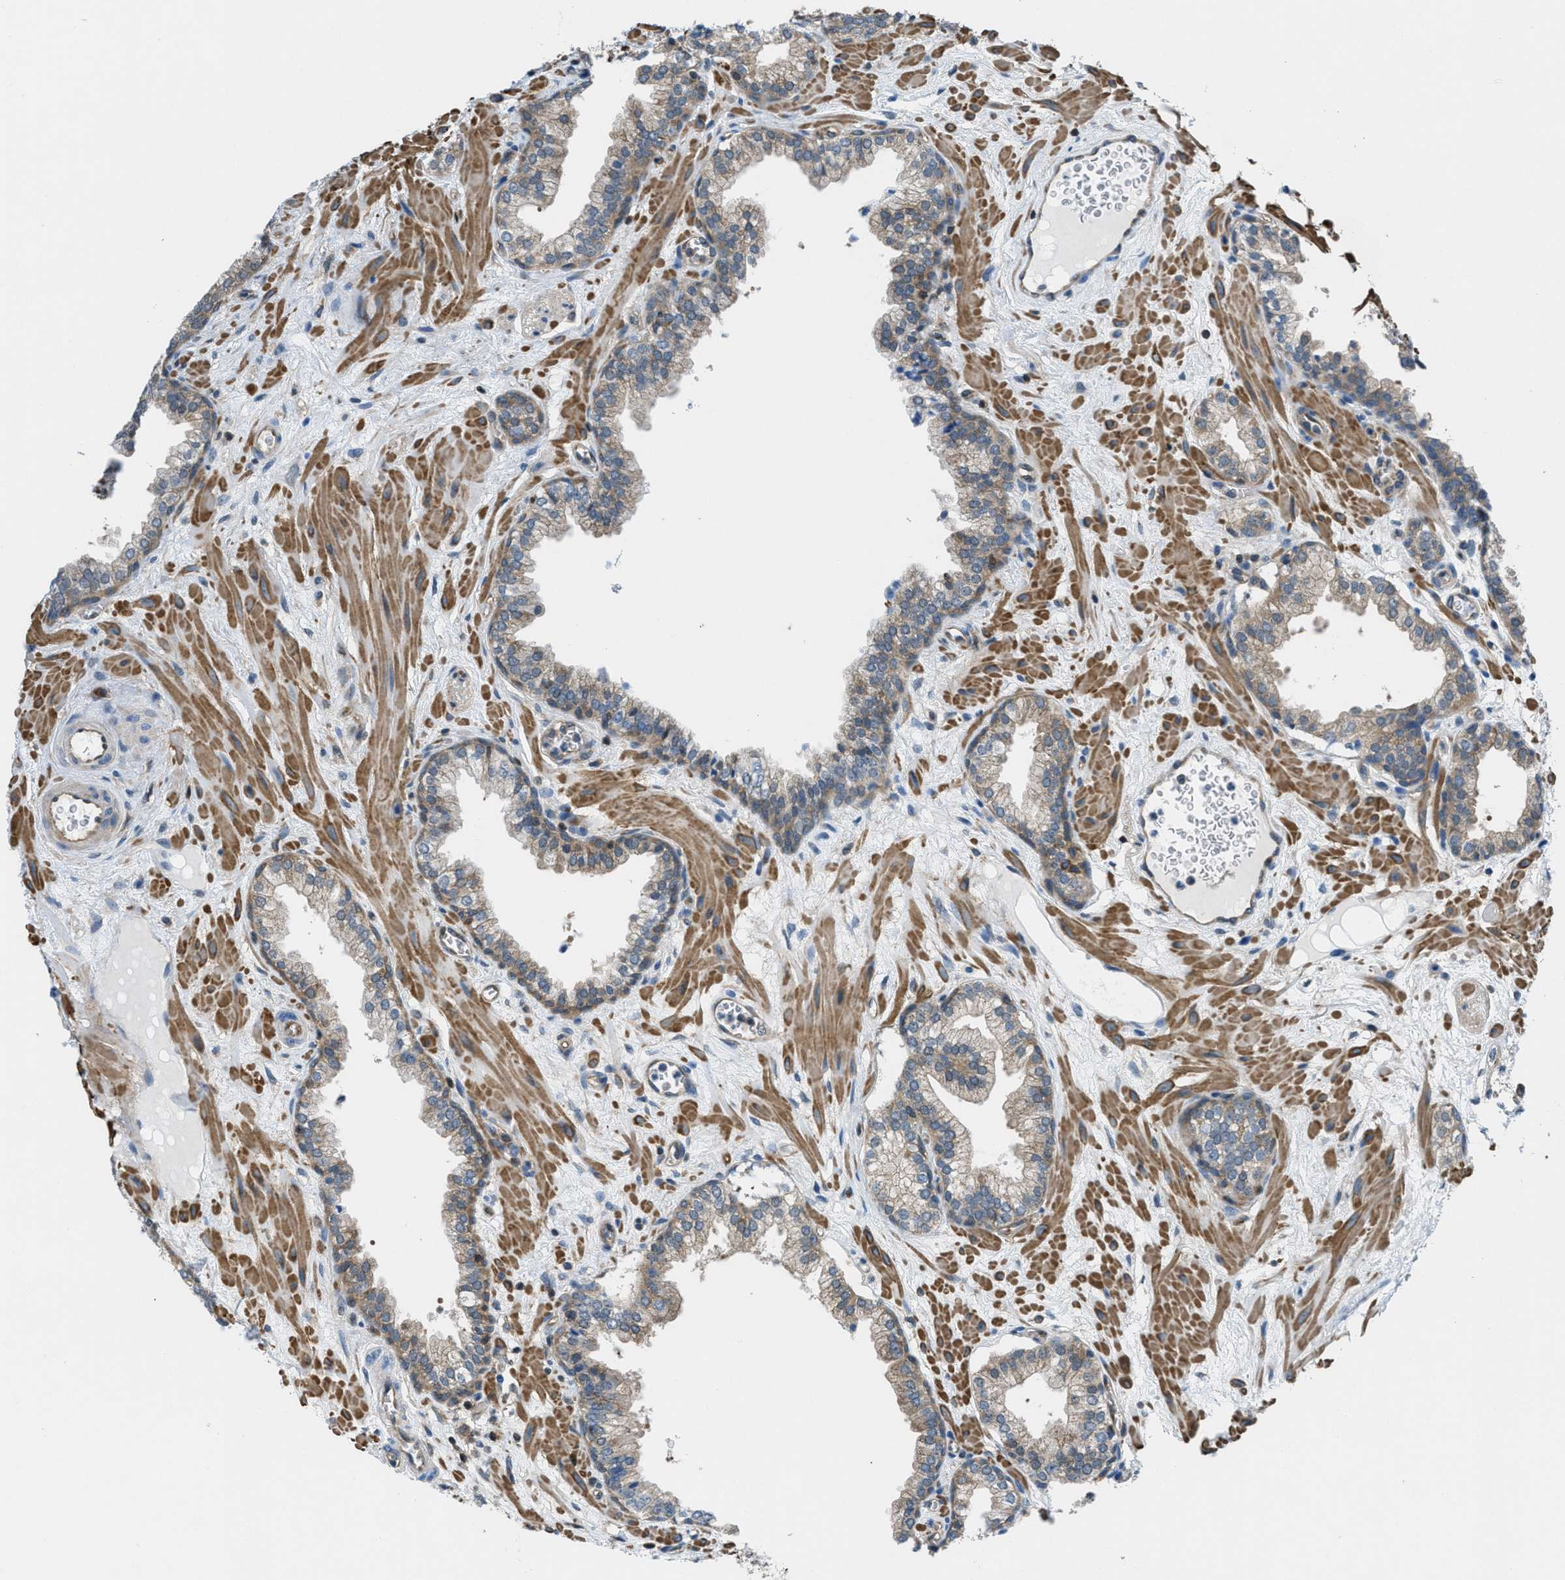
{"staining": {"intensity": "moderate", "quantity": ">75%", "location": "cytoplasmic/membranous"}, "tissue": "prostate", "cell_type": "Glandular cells", "image_type": "normal", "snomed": [{"axis": "morphology", "description": "Normal tissue, NOS"}, {"axis": "morphology", "description": "Urothelial carcinoma, Low grade"}, {"axis": "topography", "description": "Urinary bladder"}, {"axis": "topography", "description": "Prostate"}], "caption": "A brown stain labels moderate cytoplasmic/membranous positivity of a protein in glandular cells of normal human prostate. The staining was performed using DAB, with brown indicating positive protein expression. Nuclei are stained blue with hematoxylin.", "gene": "PIP5K1C", "patient": {"sex": "male", "age": 60}}